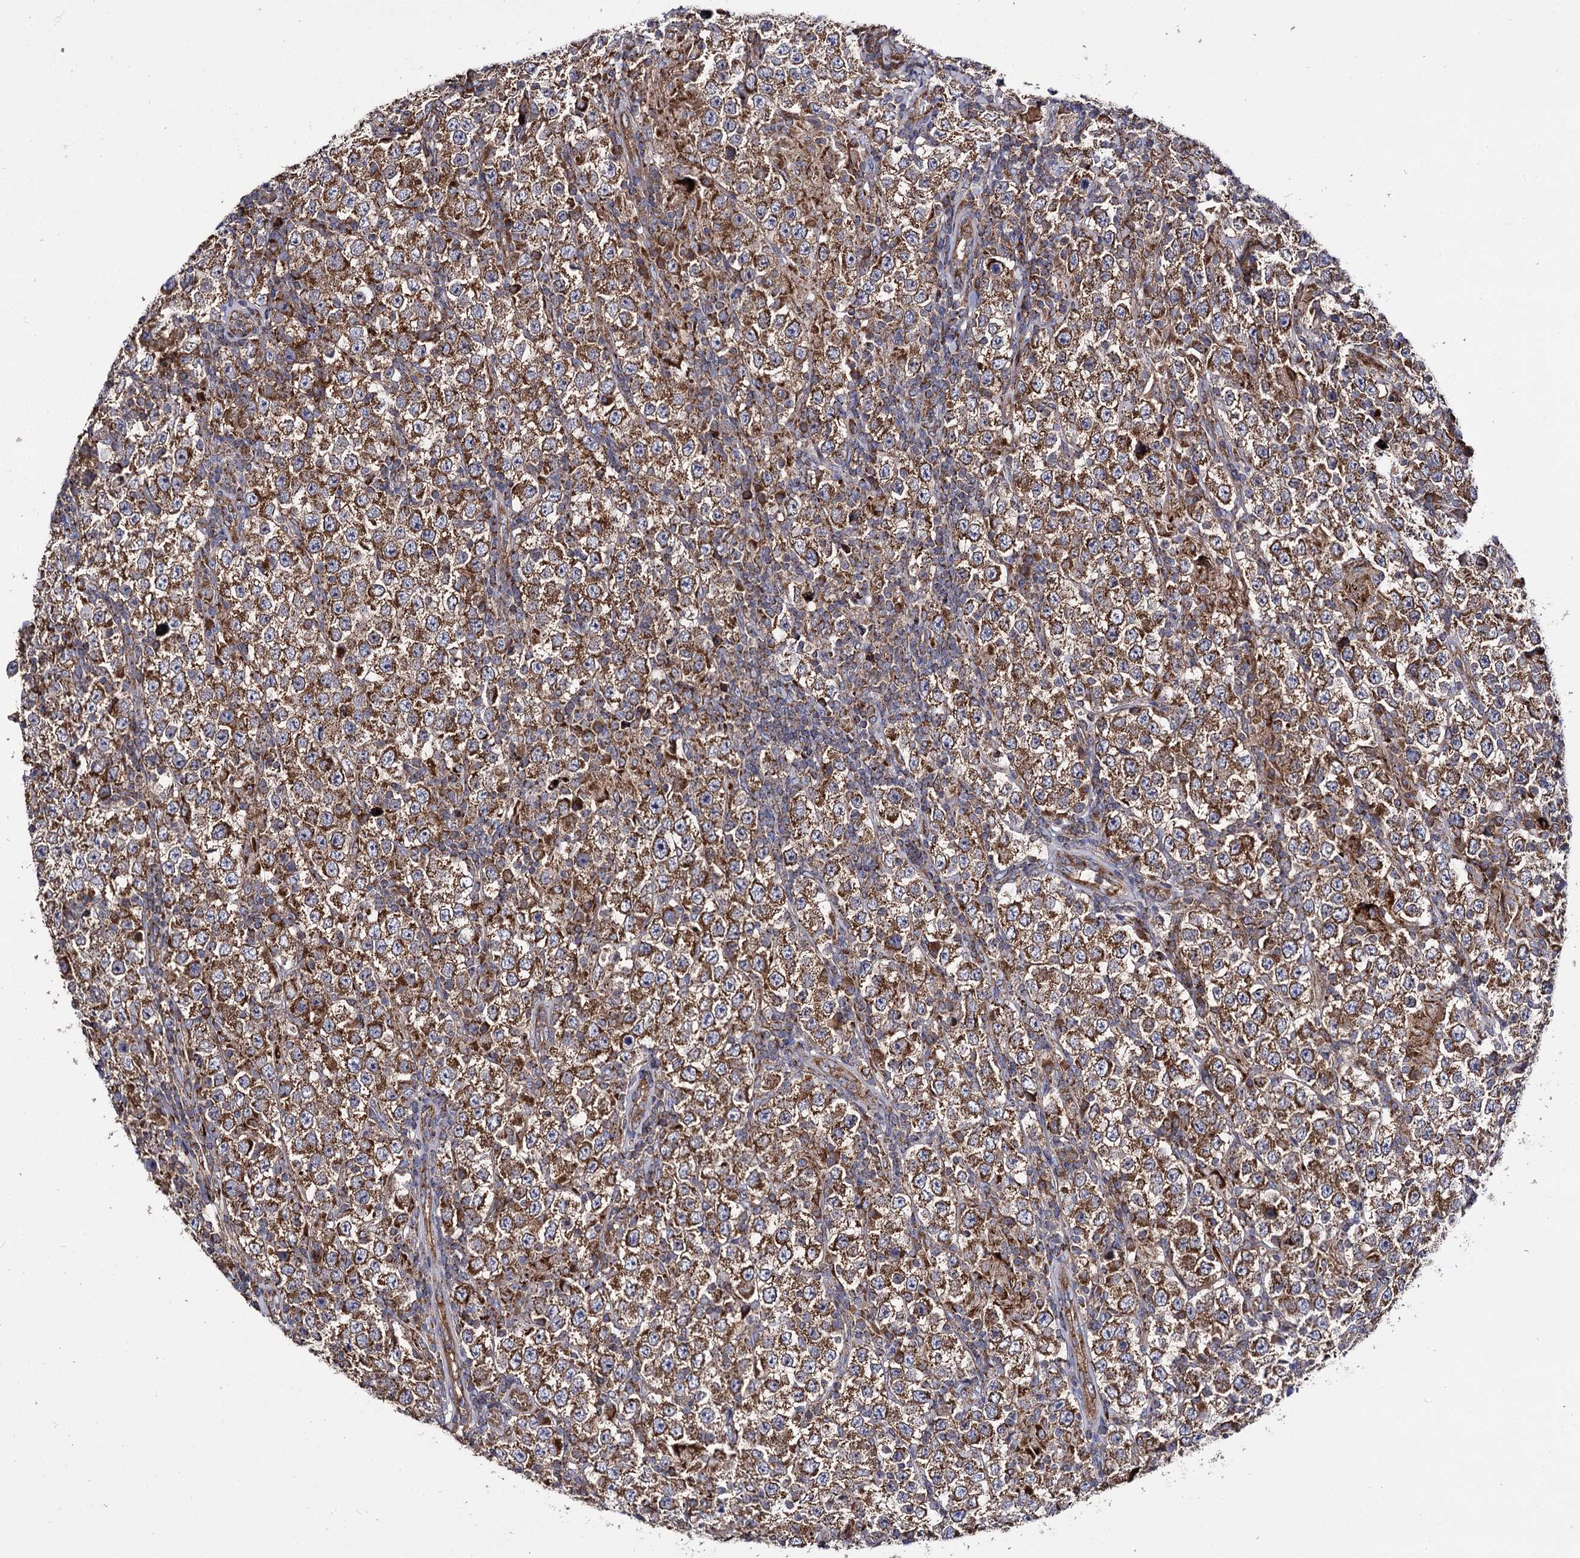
{"staining": {"intensity": "strong", "quantity": ">75%", "location": "cytoplasmic/membranous"}, "tissue": "testis cancer", "cell_type": "Tumor cells", "image_type": "cancer", "snomed": [{"axis": "morphology", "description": "Normal tissue, NOS"}, {"axis": "morphology", "description": "Urothelial carcinoma, High grade"}, {"axis": "morphology", "description": "Seminoma, NOS"}, {"axis": "morphology", "description": "Carcinoma, Embryonal, NOS"}, {"axis": "topography", "description": "Urinary bladder"}, {"axis": "topography", "description": "Testis"}], "caption": "Immunohistochemistry (IHC) image of neoplastic tissue: testis cancer stained using immunohistochemistry displays high levels of strong protein expression localized specifically in the cytoplasmic/membranous of tumor cells, appearing as a cytoplasmic/membranous brown color.", "gene": "IQCH", "patient": {"sex": "male", "age": 41}}